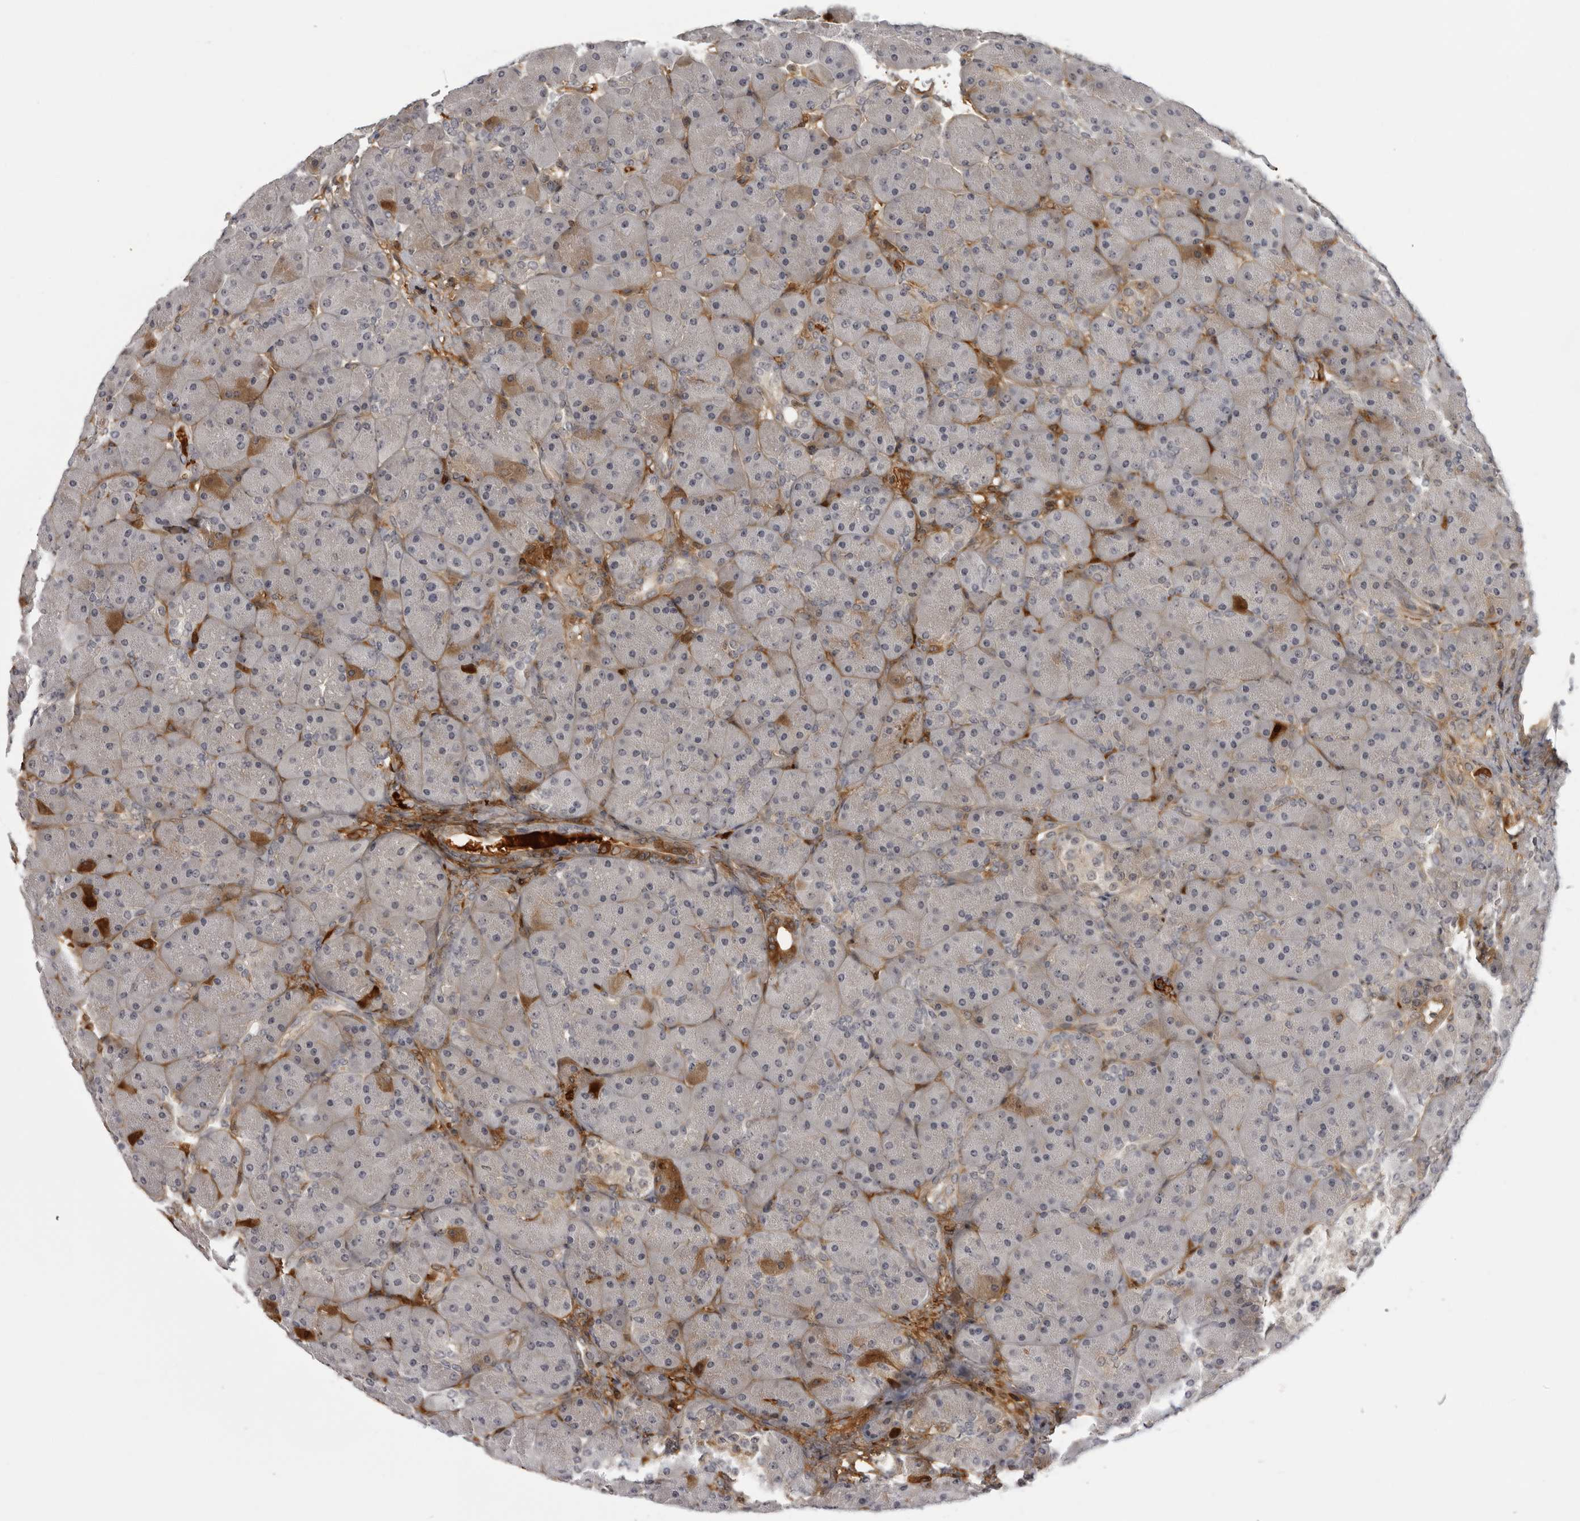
{"staining": {"intensity": "strong", "quantity": "<25%", "location": "cytoplasmic/membranous"}, "tissue": "pancreas", "cell_type": "Exocrine glandular cells", "image_type": "normal", "snomed": [{"axis": "morphology", "description": "Normal tissue, NOS"}, {"axis": "topography", "description": "Pancreas"}], "caption": "Protein positivity by immunohistochemistry shows strong cytoplasmic/membranous staining in approximately <25% of exocrine glandular cells in benign pancreas. The protein is stained brown, and the nuclei are stained in blue (DAB (3,3'-diaminobenzidine) IHC with brightfield microscopy, high magnification).", "gene": "PLEKHF2", "patient": {"sex": "male", "age": 66}}